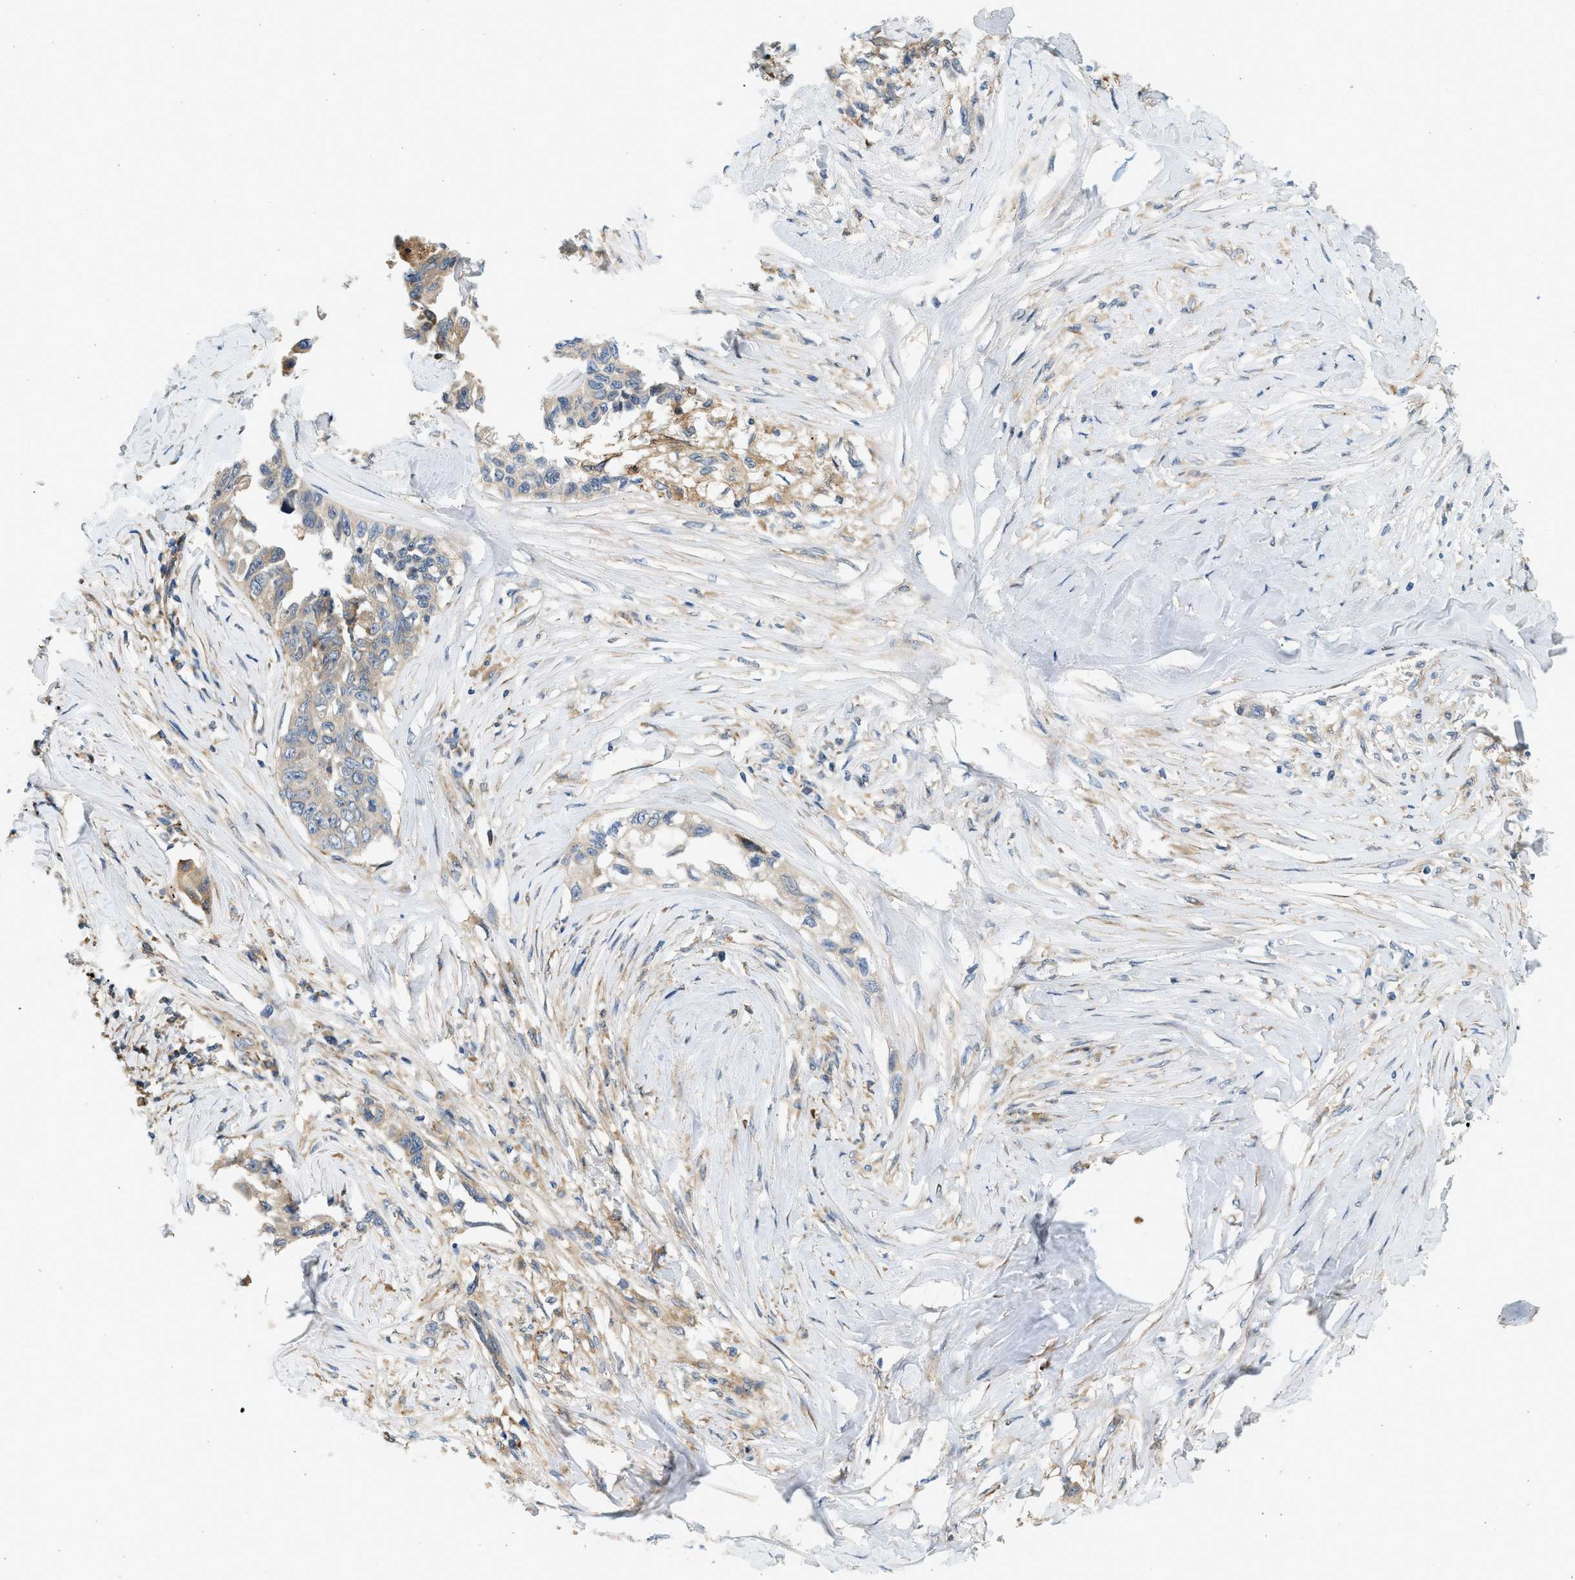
{"staining": {"intensity": "weak", "quantity": "<25%", "location": "cytoplasmic/membranous"}, "tissue": "lung cancer", "cell_type": "Tumor cells", "image_type": "cancer", "snomed": [{"axis": "morphology", "description": "Adenocarcinoma, NOS"}, {"axis": "topography", "description": "Lung"}], "caption": "Protein analysis of adenocarcinoma (lung) reveals no significant staining in tumor cells. (Immunohistochemistry (ihc), brightfield microscopy, high magnification).", "gene": "KDELR2", "patient": {"sex": "female", "age": 51}}